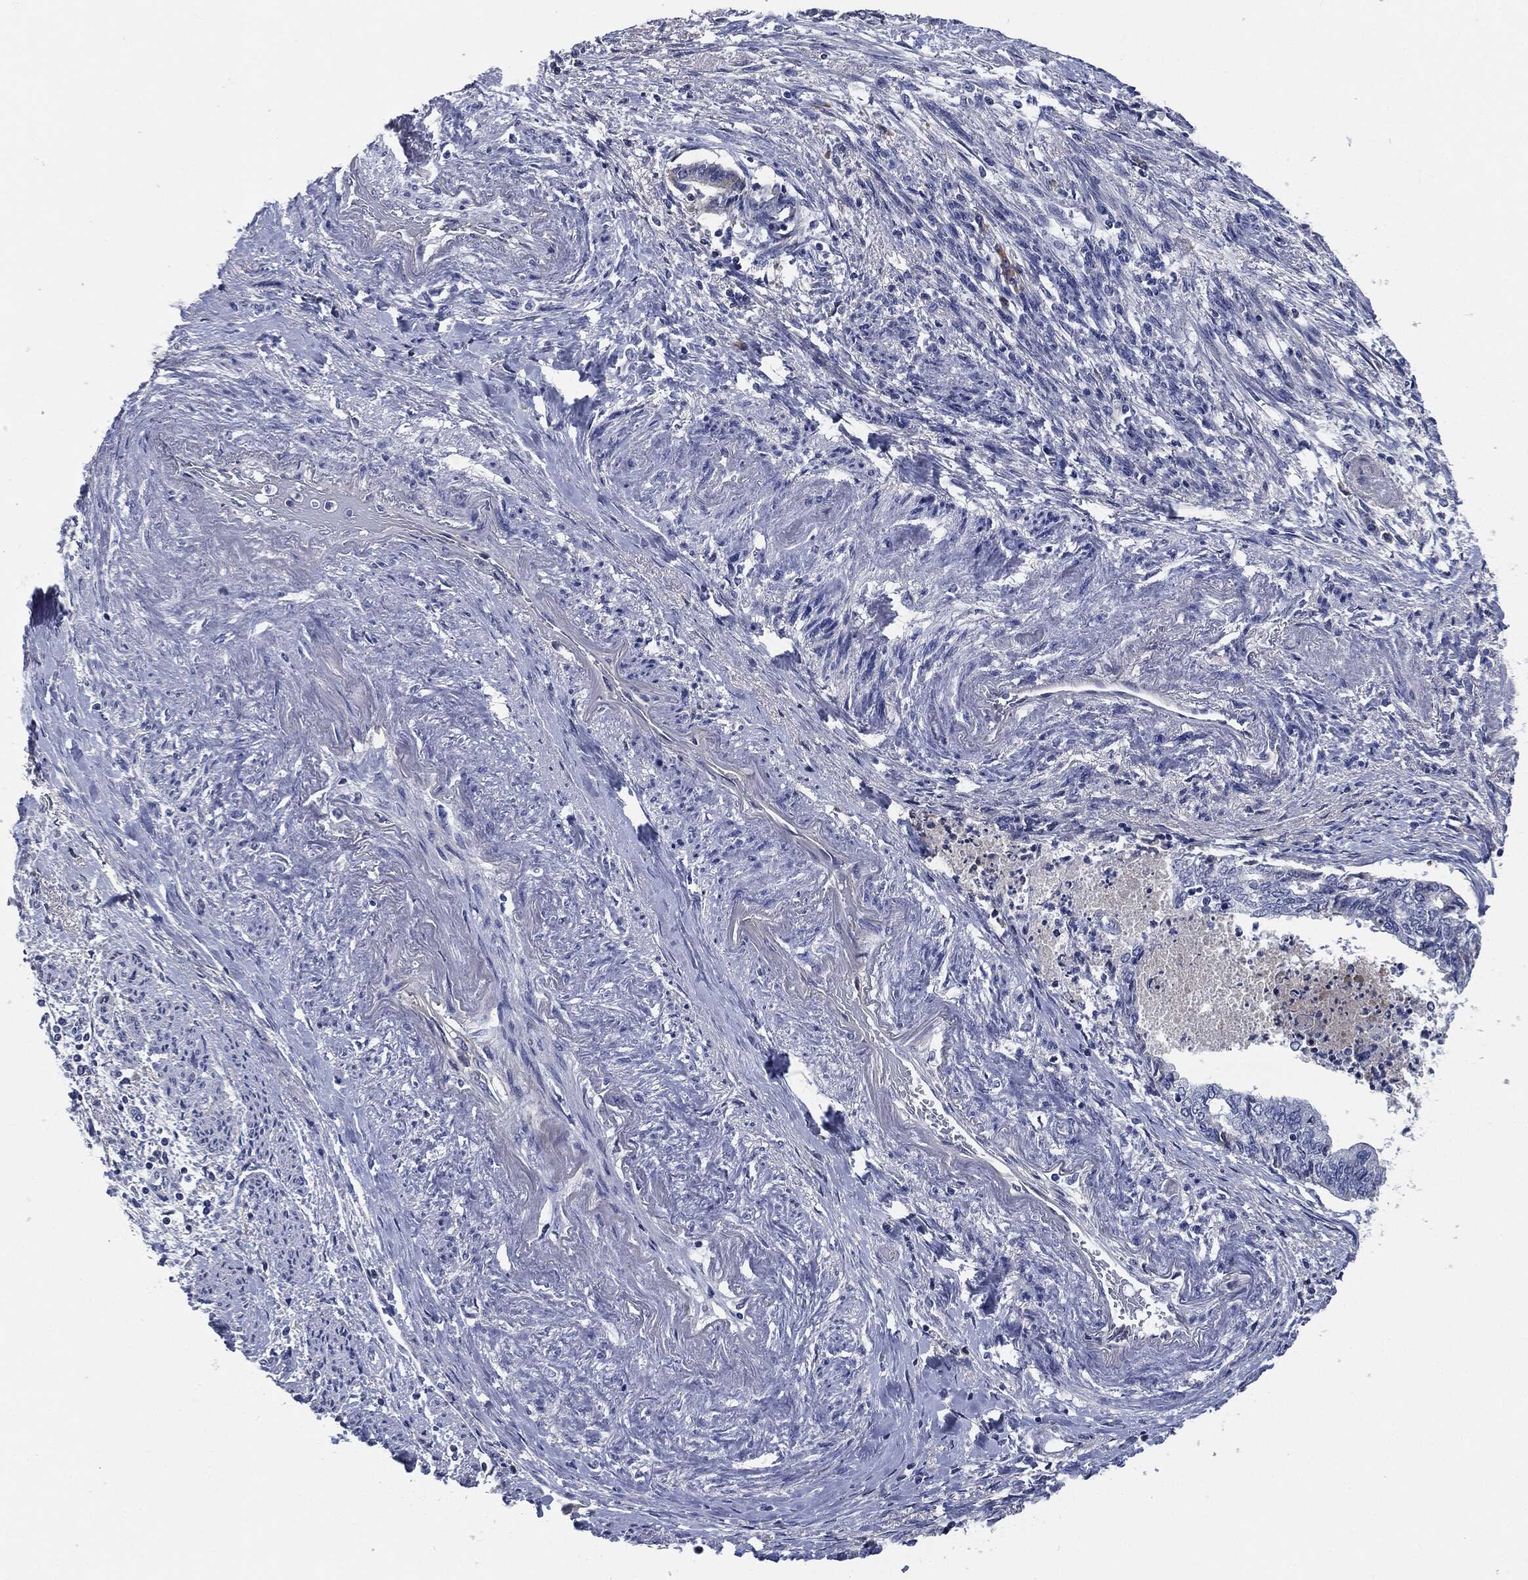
{"staining": {"intensity": "negative", "quantity": "none", "location": "none"}, "tissue": "endometrial cancer", "cell_type": "Tumor cells", "image_type": "cancer", "snomed": [{"axis": "morphology", "description": "Adenocarcinoma, NOS"}, {"axis": "topography", "description": "Endometrium"}], "caption": "Protein analysis of adenocarcinoma (endometrial) demonstrates no significant expression in tumor cells.", "gene": "SIGLEC7", "patient": {"sex": "female", "age": 65}}